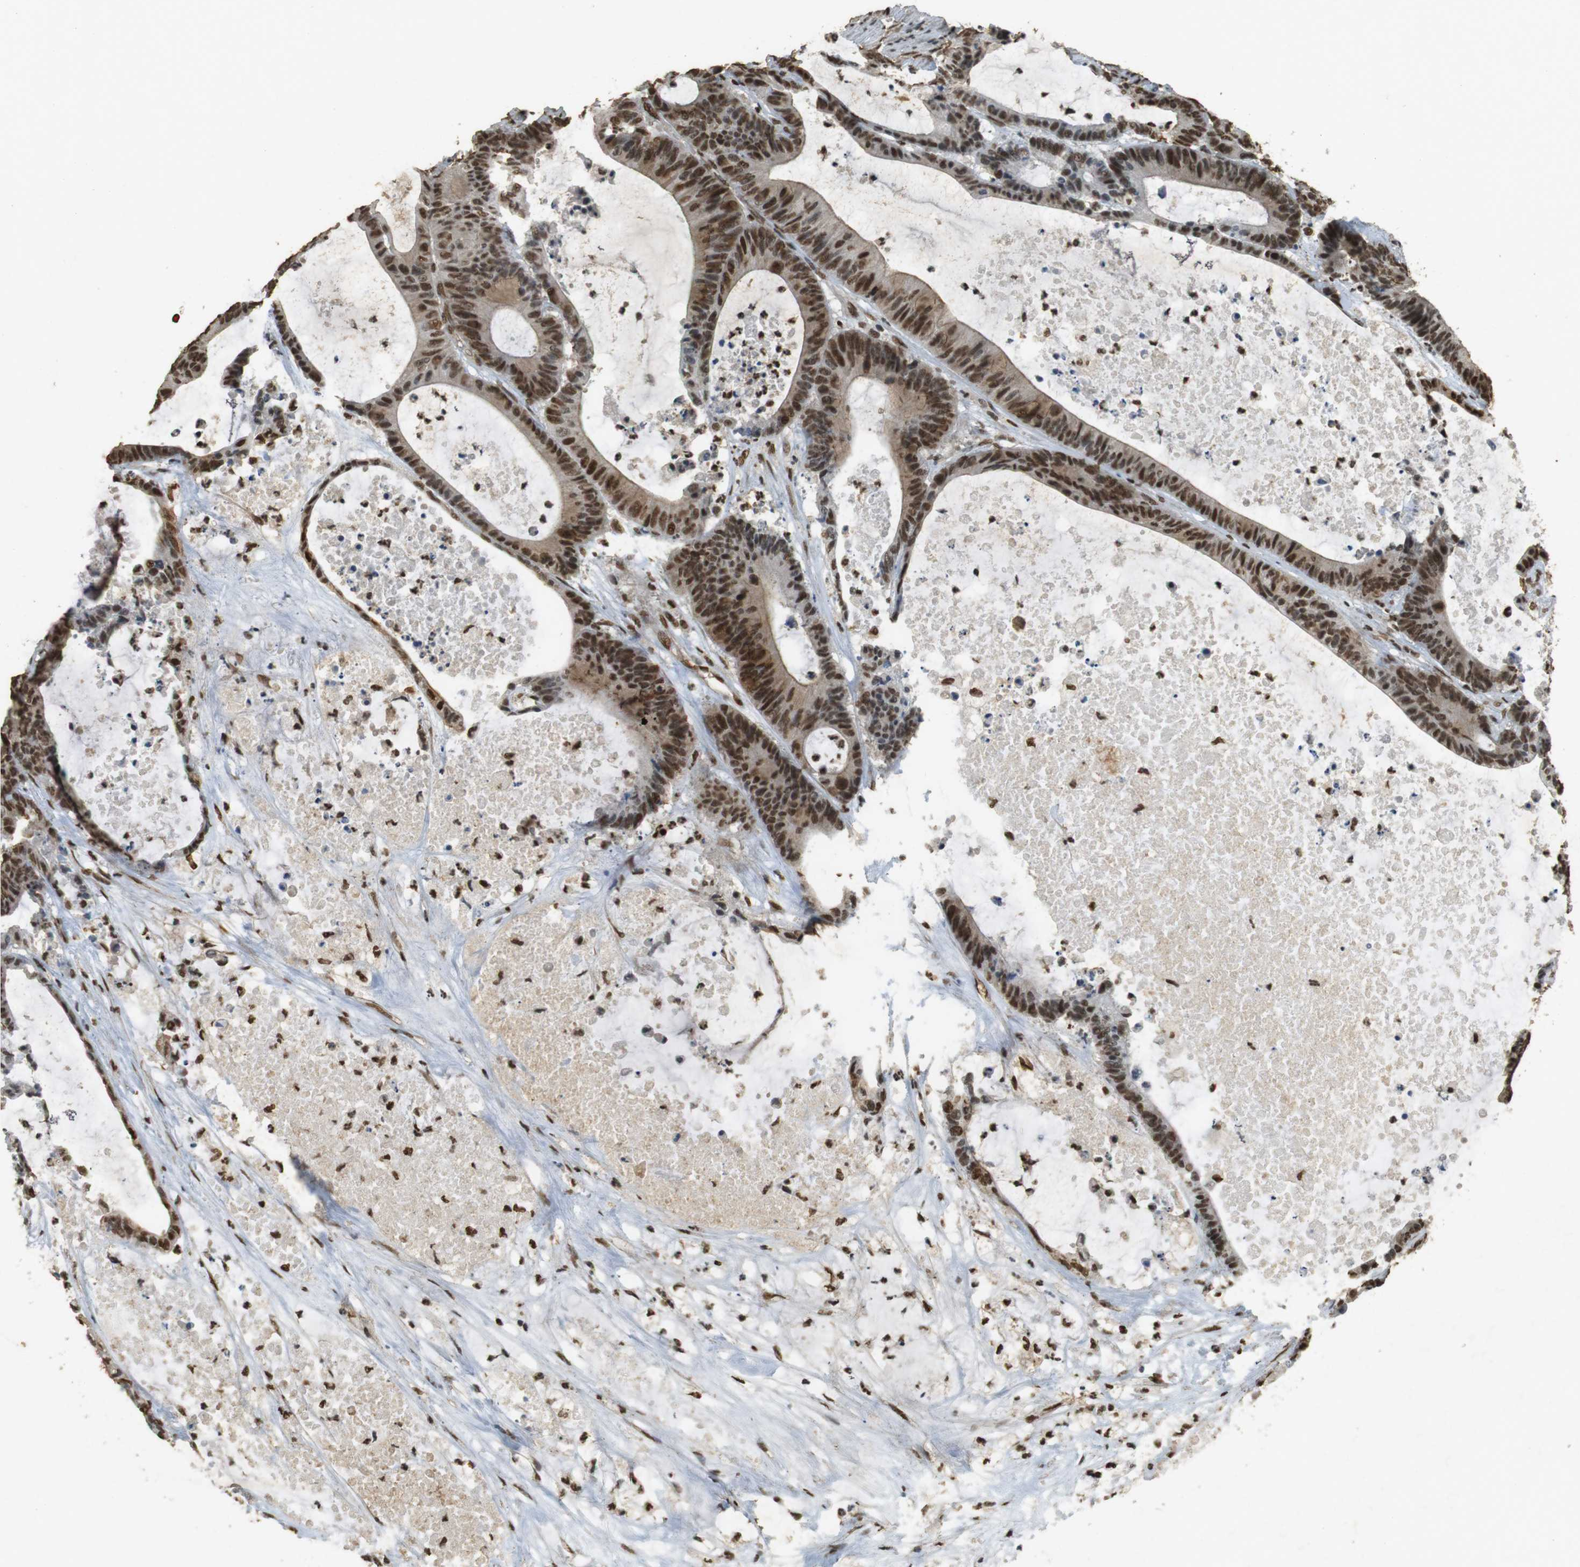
{"staining": {"intensity": "moderate", "quantity": ">75%", "location": "cytoplasmic/membranous,nuclear"}, "tissue": "colorectal cancer", "cell_type": "Tumor cells", "image_type": "cancer", "snomed": [{"axis": "morphology", "description": "Adenocarcinoma, NOS"}, {"axis": "topography", "description": "Colon"}], "caption": "Colorectal adenocarcinoma was stained to show a protein in brown. There is medium levels of moderate cytoplasmic/membranous and nuclear staining in approximately >75% of tumor cells.", "gene": "GATA4", "patient": {"sex": "female", "age": 84}}